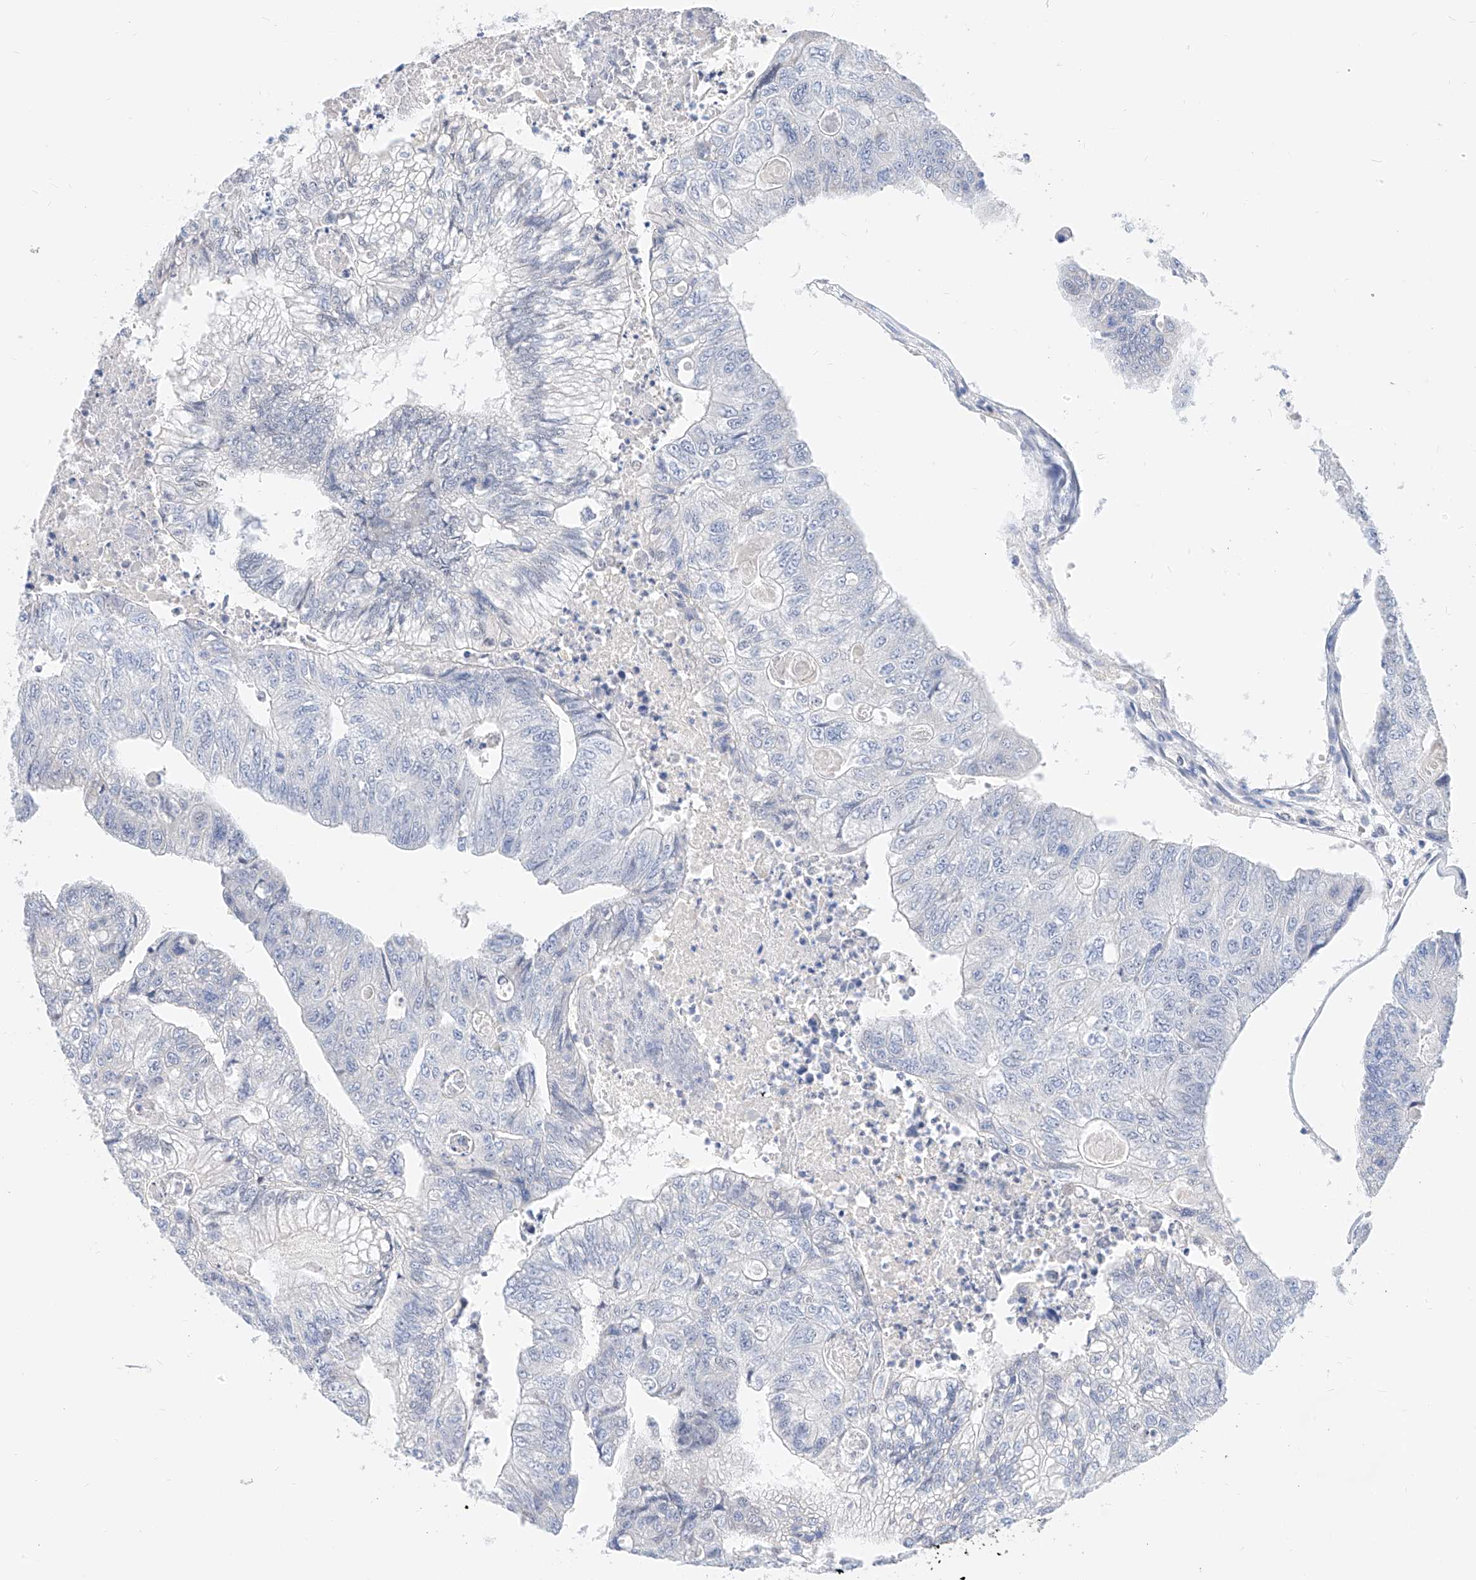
{"staining": {"intensity": "negative", "quantity": "none", "location": "none"}, "tissue": "colorectal cancer", "cell_type": "Tumor cells", "image_type": "cancer", "snomed": [{"axis": "morphology", "description": "Adenocarcinoma, NOS"}, {"axis": "topography", "description": "Colon"}], "caption": "DAB immunohistochemical staining of human colorectal adenocarcinoma exhibits no significant expression in tumor cells.", "gene": "KCNJ1", "patient": {"sex": "female", "age": 67}}